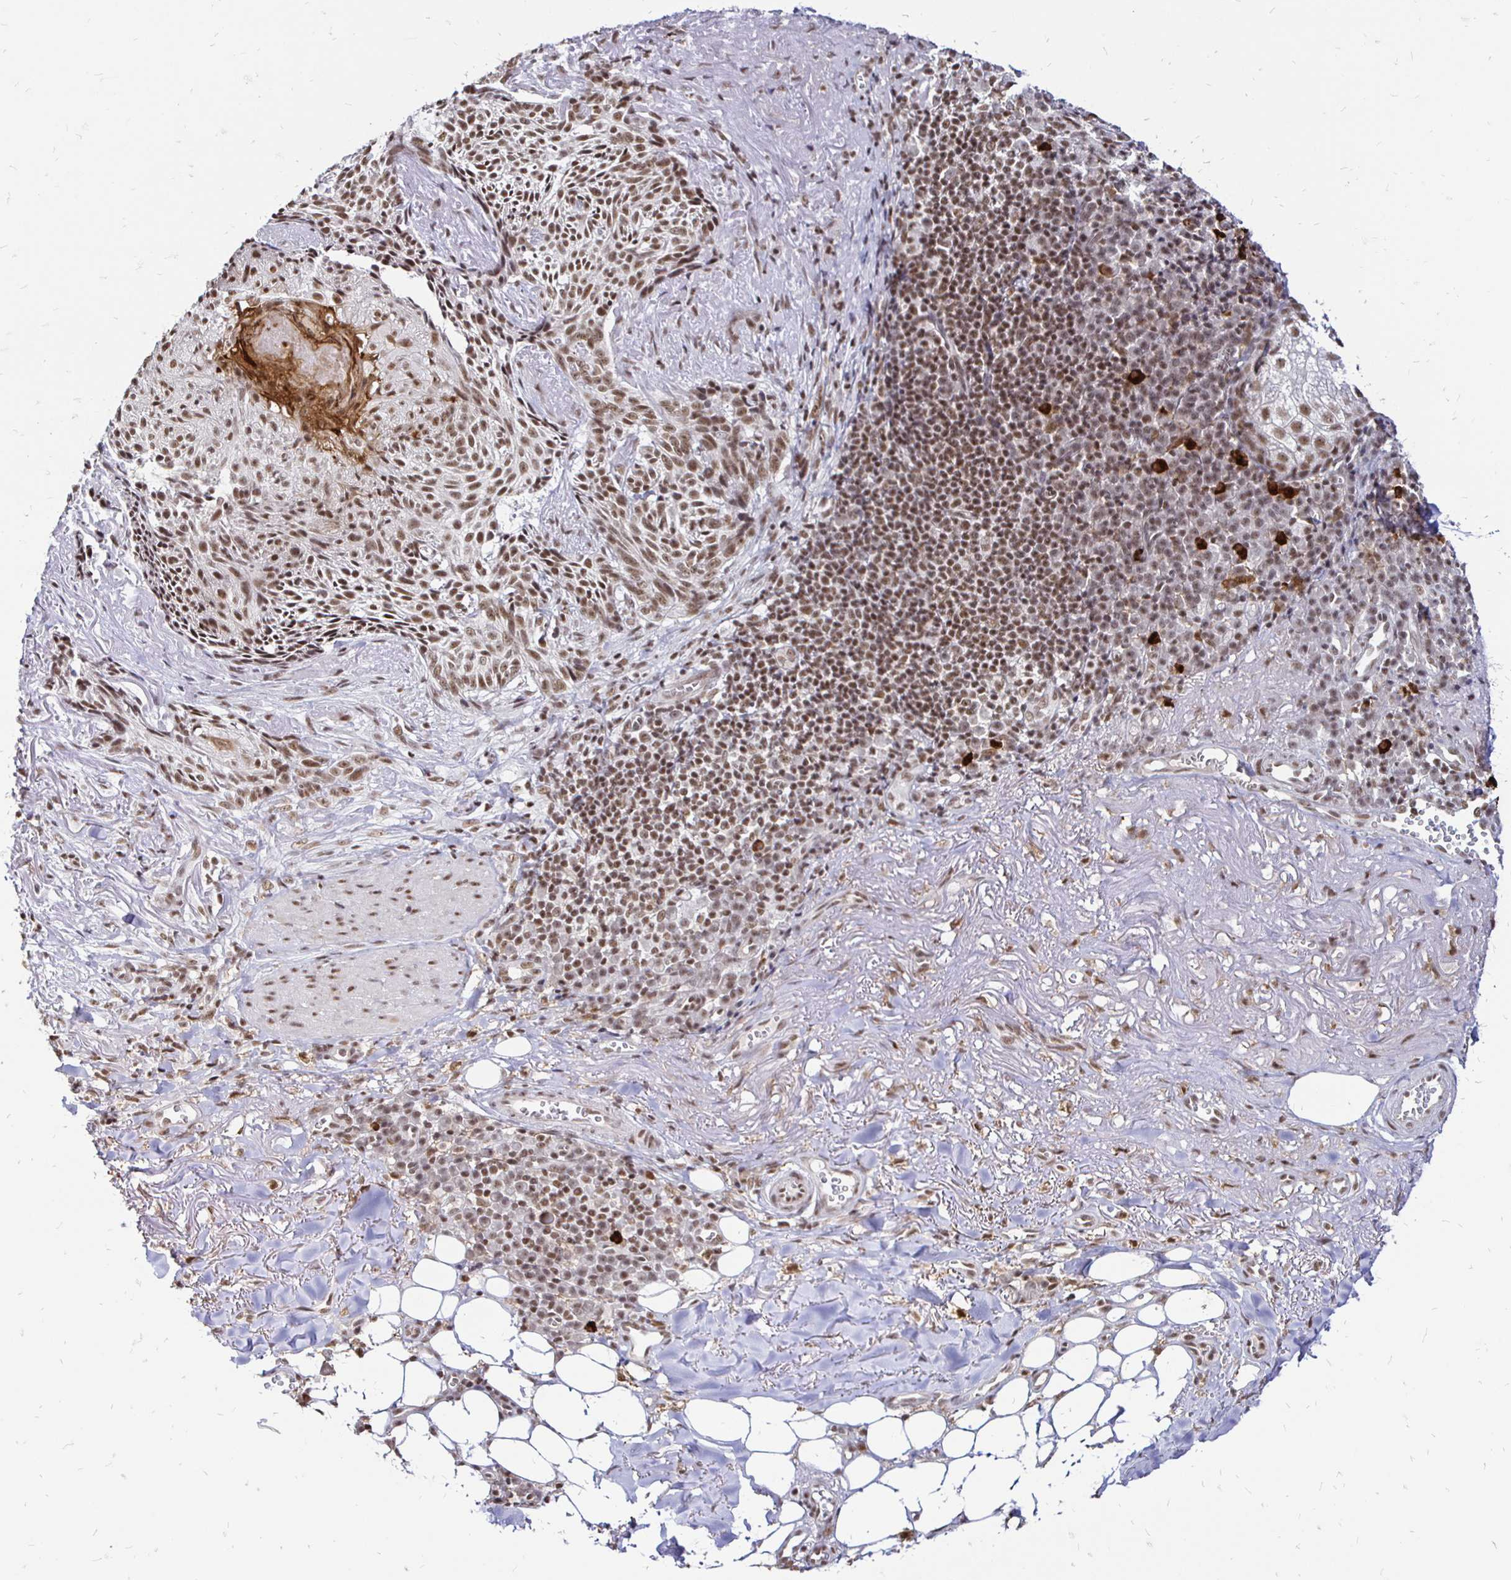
{"staining": {"intensity": "moderate", "quantity": ">75%", "location": "nuclear"}, "tissue": "skin cancer", "cell_type": "Tumor cells", "image_type": "cancer", "snomed": [{"axis": "morphology", "description": "Basal cell carcinoma"}, {"axis": "topography", "description": "Skin"}, {"axis": "topography", "description": "Skin of face"}], "caption": "Human skin cancer stained with a protein marker shows moderate staining in tumor cells.", "gene": "SIN3A", "patient": {"sex": "female", "age": 95}}